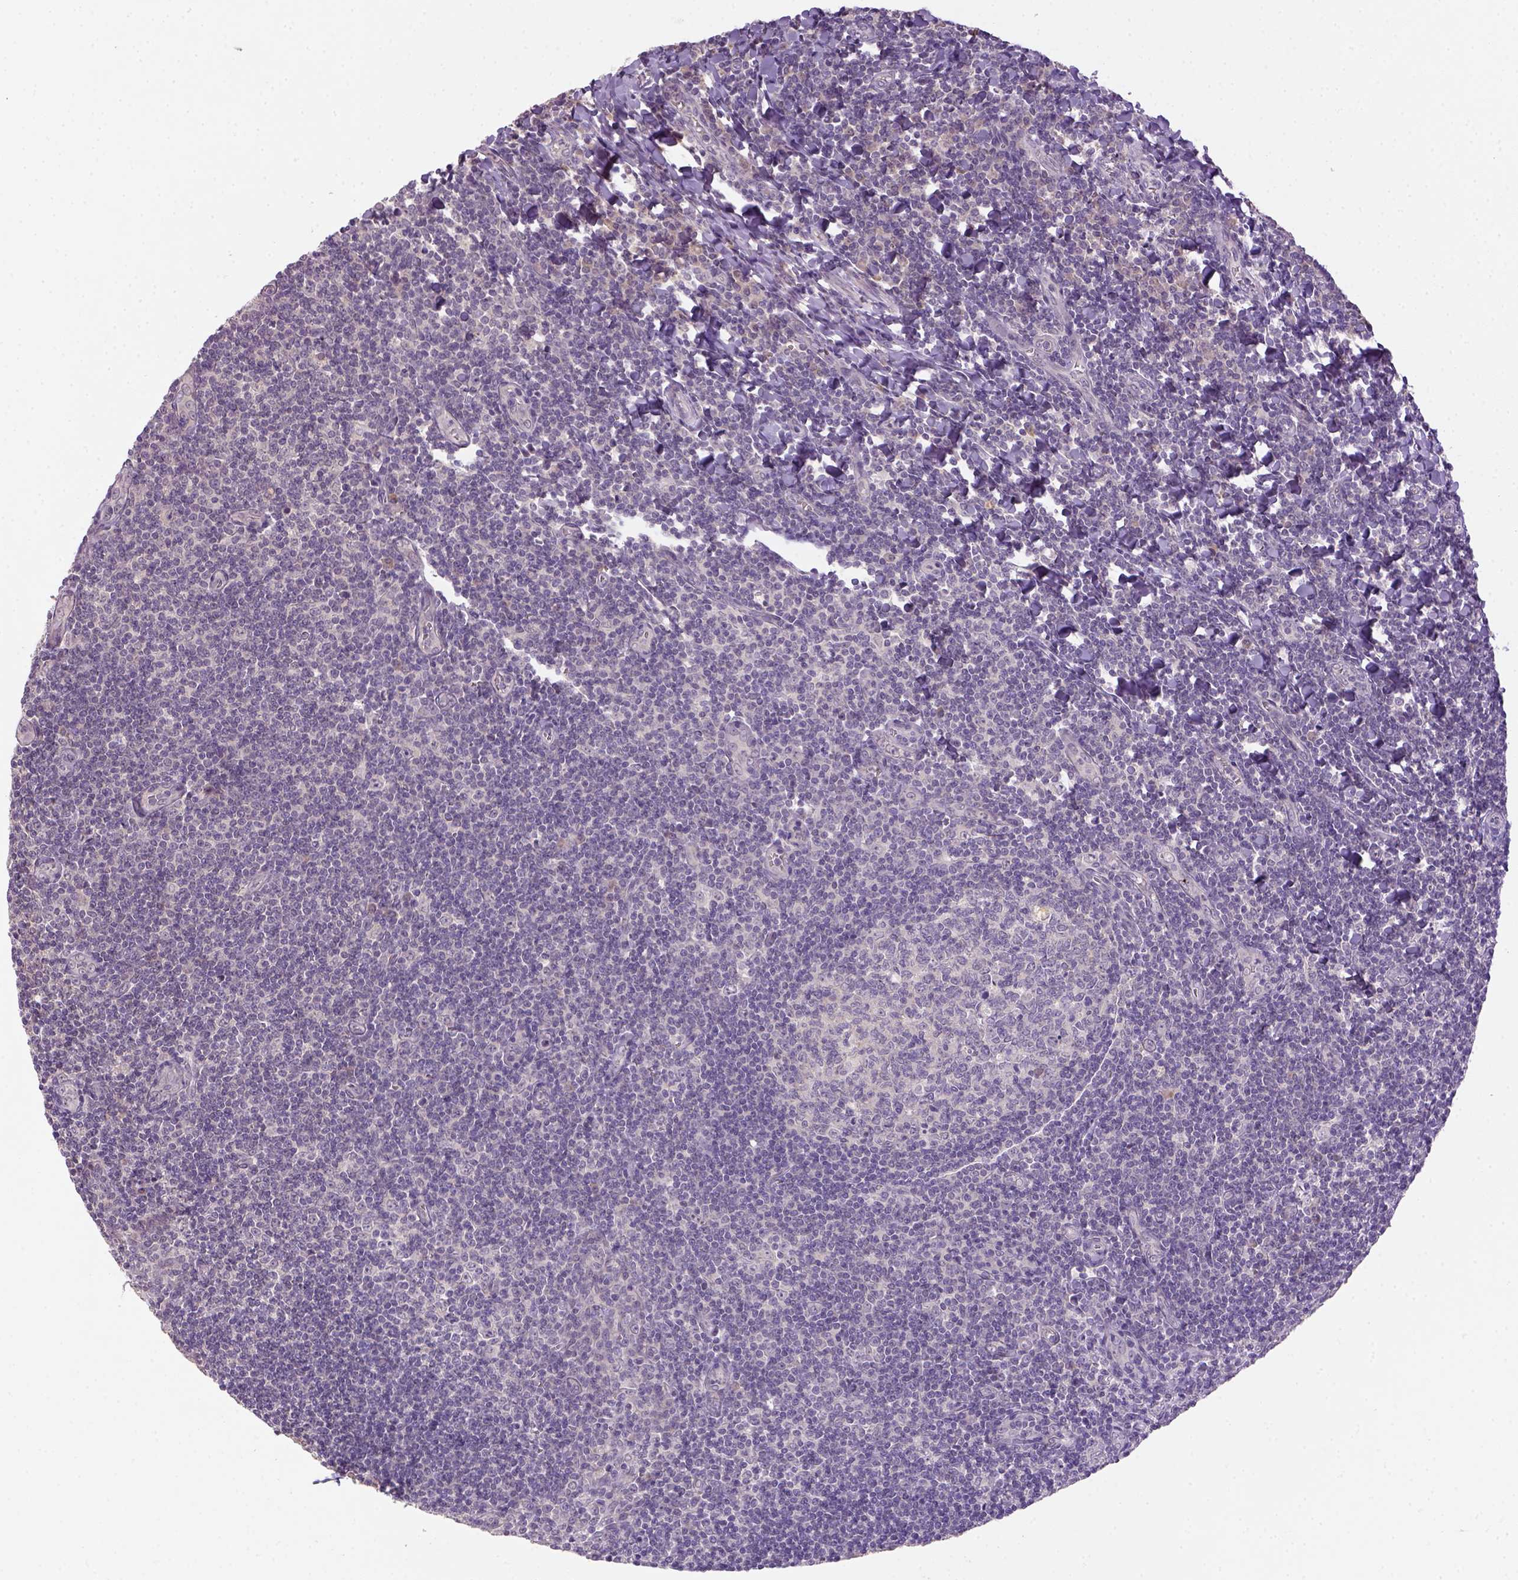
{"staining": {"intensity": "negative", "quantity": "none", "location": "none"}, "tissue": "tonsil", "cell_type": "Germinal center cells", "image_type": "normal", "snomed": [{"axis": "morphology", "description": "Normal tissue, NOS"}, {"axis": "morphology", "description": "Inflammation, NOS"}, {"axis": "topography", "description": "Tonsil"}], "caption": "Micrograph shows no protein expression in germinal center cells of normal tonsil. (DAB immunohistochemistry (IHC), high magnification).", "gene": "NLGN2", "patient": {"sex": "female", "age": 31}}